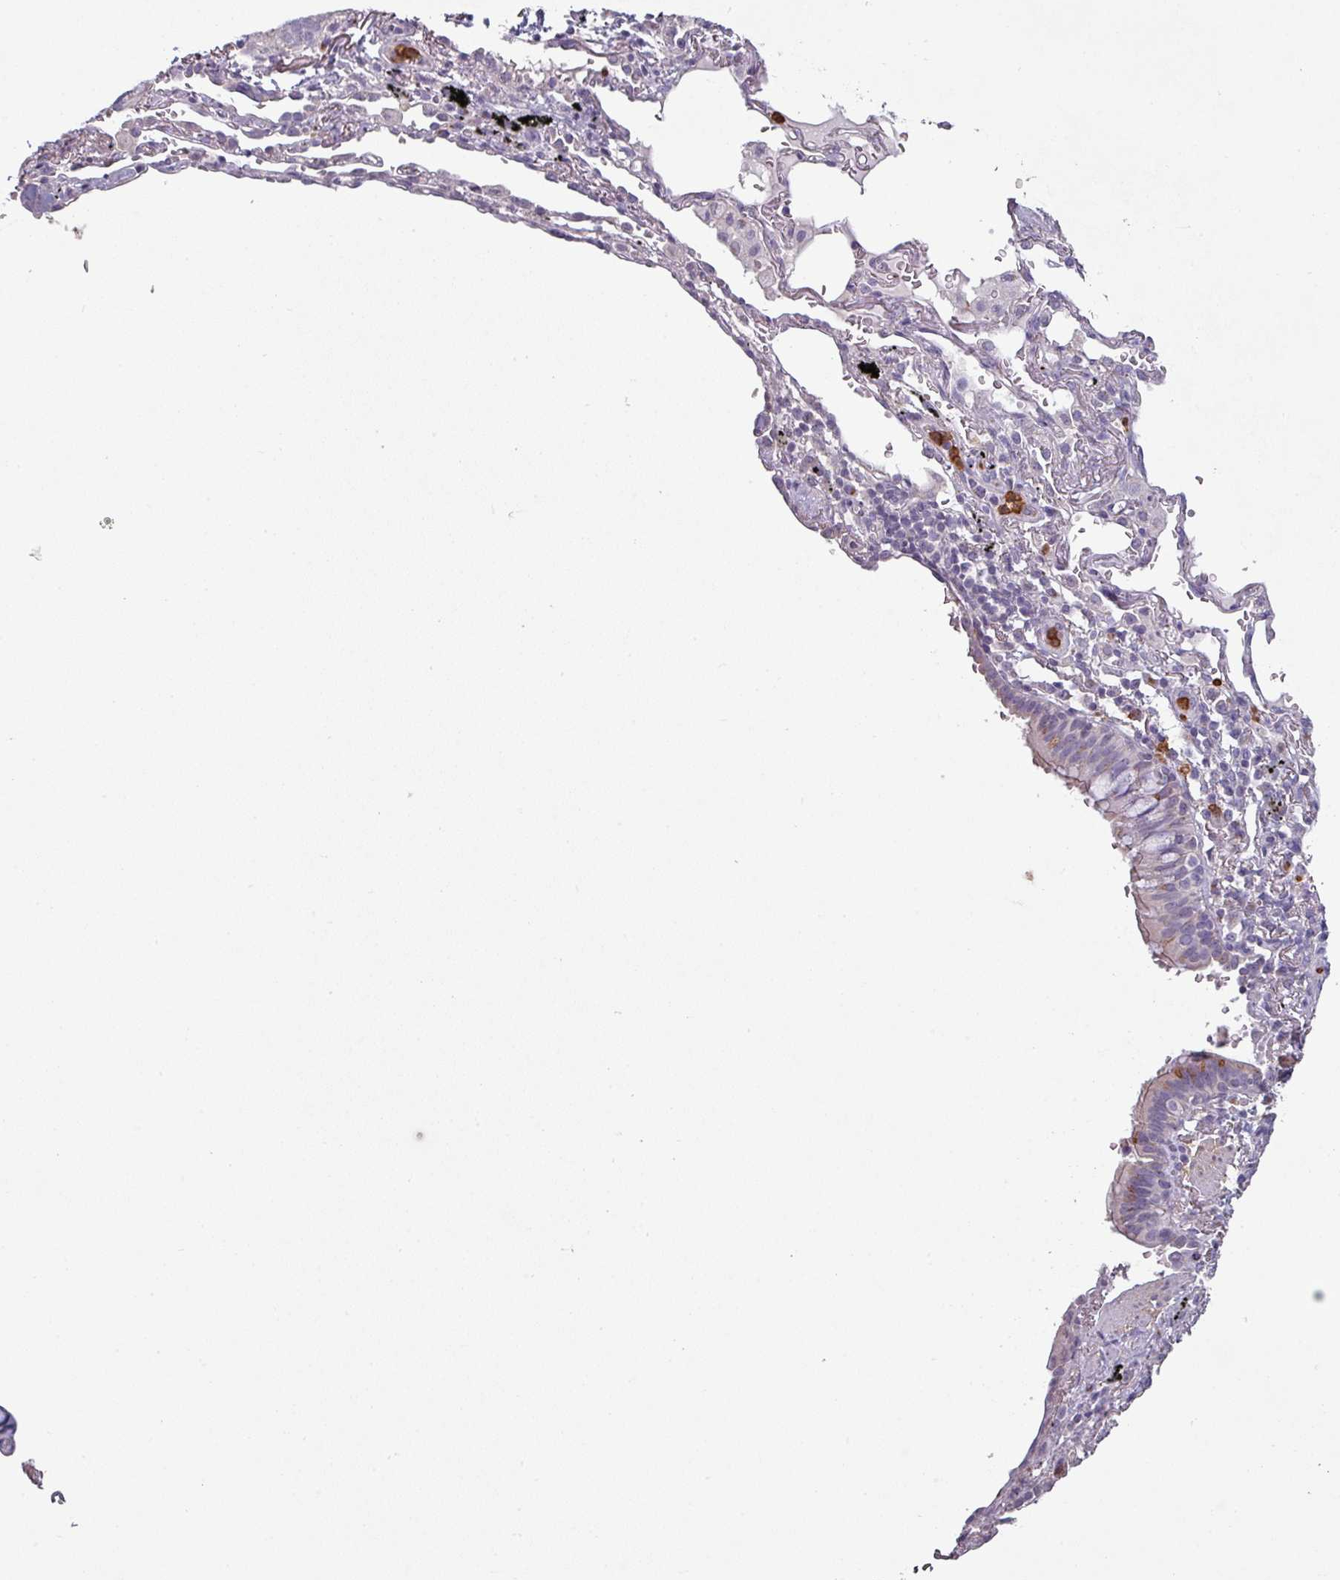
{"staining": {"intensity": "negative", "quantity": "none", "location": "none"}, "tissue": "soft tissue", "cell_type": "Fibroblasts", "image_type": "normal", "snomed": [{"axis": "morphology", "description": "Normal tissue, NOS"}, {"axis": "topography", "description": "Cartilage tissue"}, {"axis": "topography", "description": "Bronchus"}], "caption": "DAB (3,3'-diaminobenzidine) immunohistochemical staining of normal soft tissue shows no significant expression in fibroblasts.", "gene": "MAGEC3", "patient": {"sex": "female", "age": 72}}